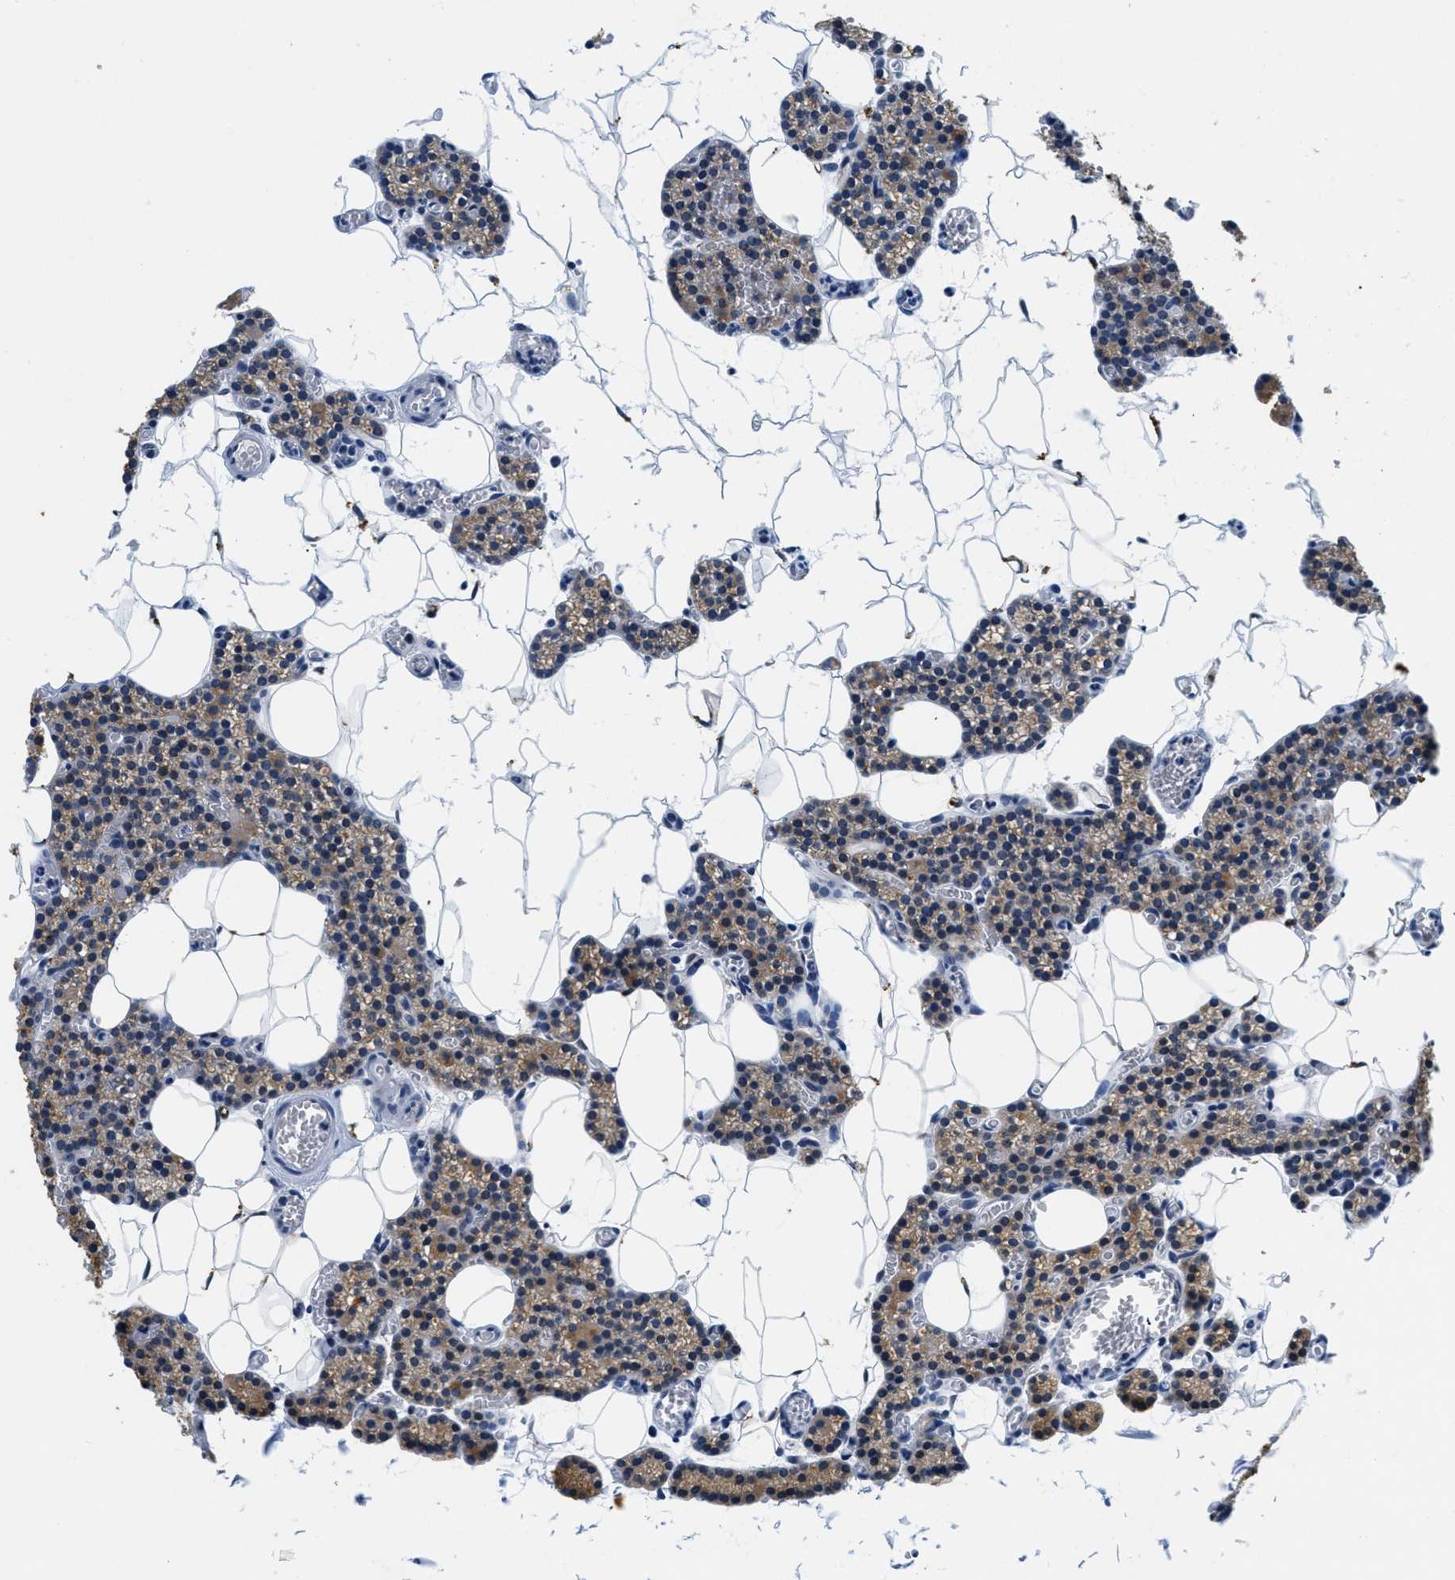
{"staining": {"intensity": "weak", "quantity": ">75%", "location": "cytoplasmic/membranous"}, "tissue": "parathyroid gland", "cell_type": "Glandular cells", "image_type": "normal", "snomed": [{"axis": "morphology", "description": "Normal tissue, NOS"}, {"axis": "morphology", "description": "Adenoma, NOS"}, {"axis": "topography", "description": "Parathyroid gland"}], "caption": "Immunohistochemistry micrograph of unremarkable parathyroid gland: parathyroid gland stained using immunohistochemistry (IHC) exhibits low levels of weak protein expression localized specifically in the cytoplasmic/membranous of glandular cells, appearing as a cytoplasmic/membranous brown color.", "gene": "HS3ST2", "patient": {"sex": "female", "age": 58}}